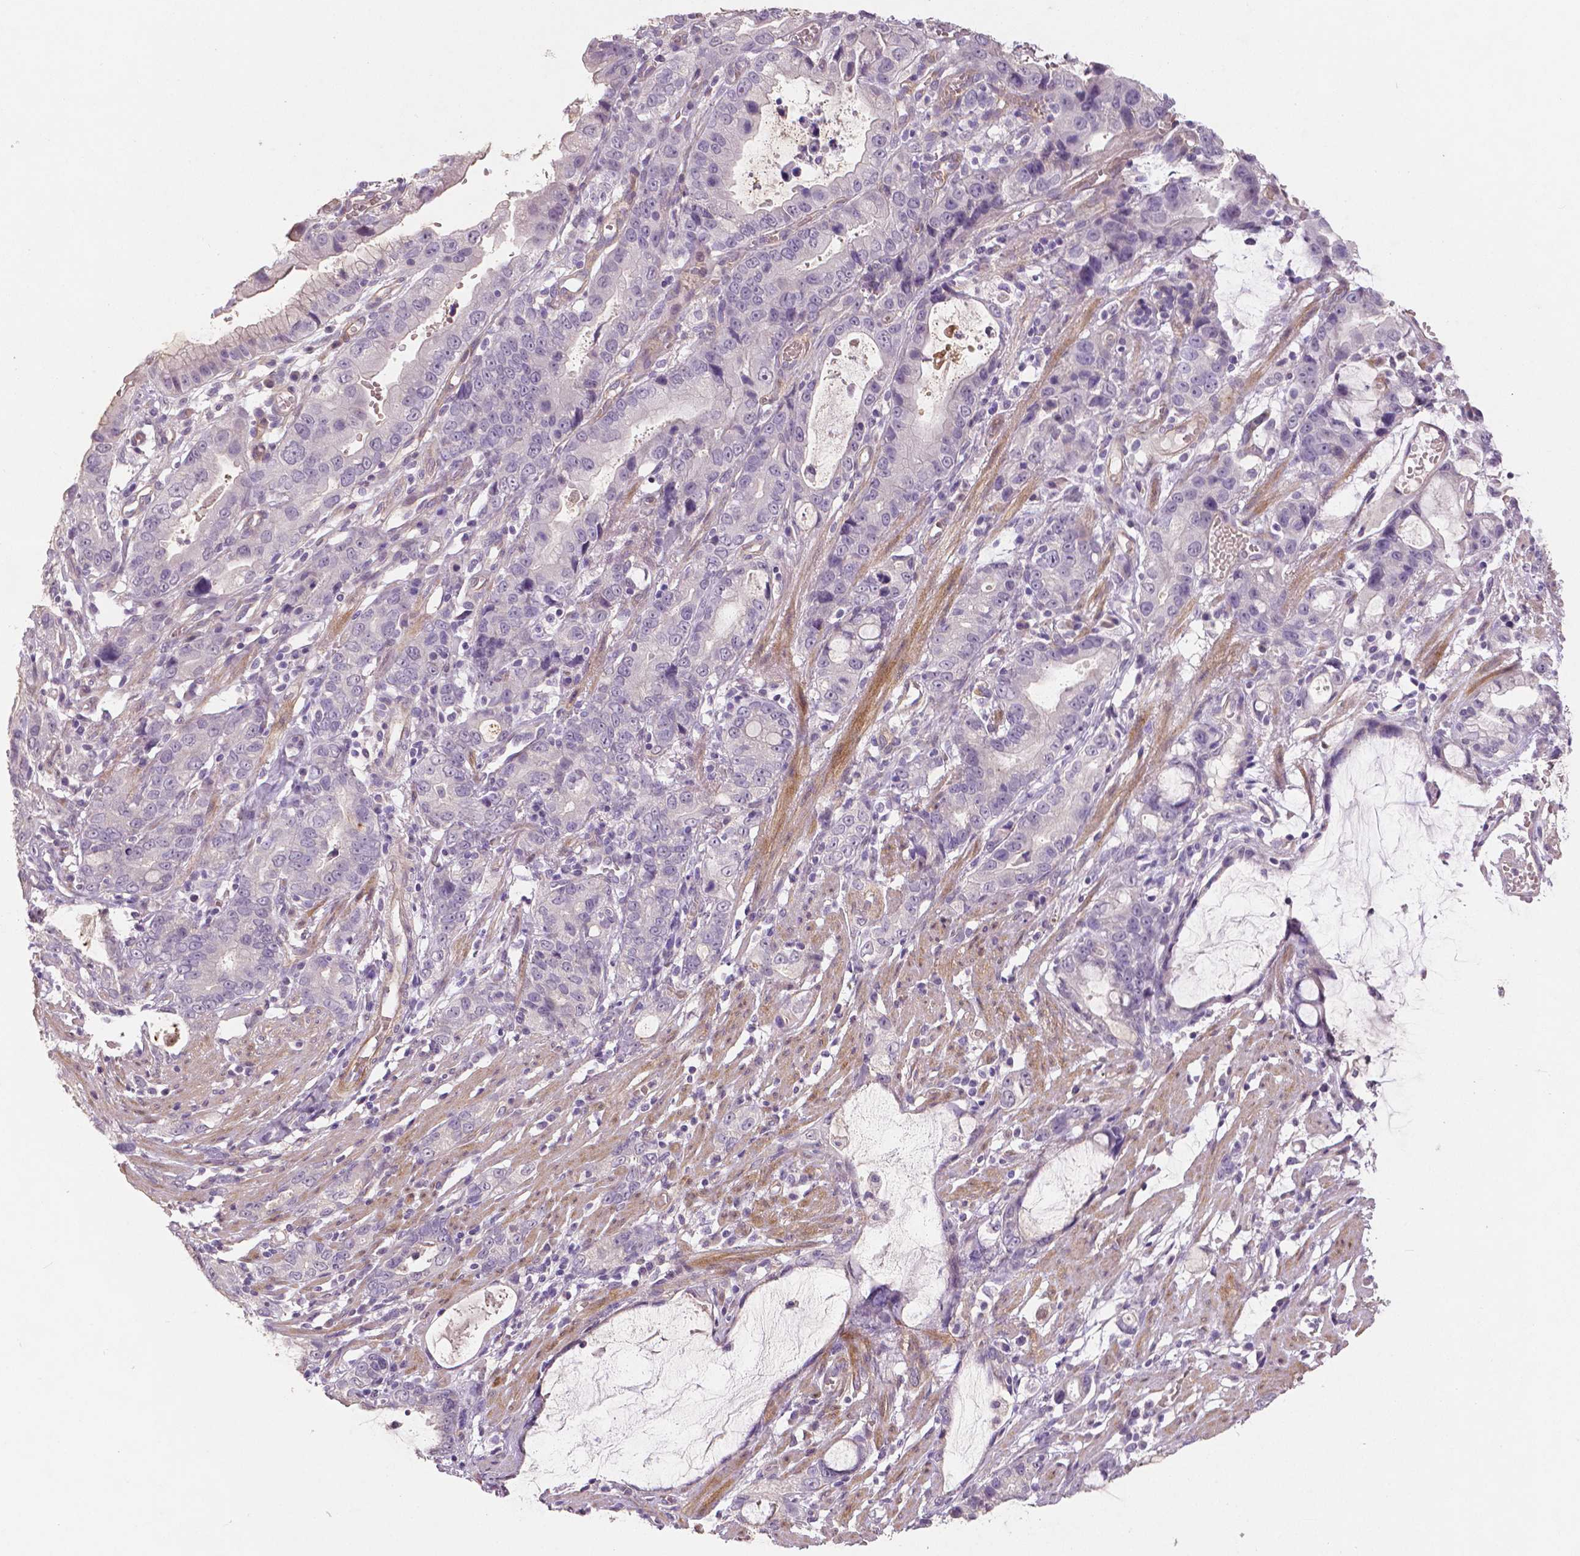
{"staining": {"intensity": "negative", "quantity": "none", "location": "none"}, "tissue": "stomach cancer", "cell_type": "Tumor cells", "image_type": "cancer", "snomed": [{"axis": "morphology", "description": "Adenocarcinoma, NOS"}, {"axis": "topography", "description": "Stomach"}], "caption": "IHC image of adenocarcinoma (stomach) stained for a protein (brown), which demonstrates no staining in tumor cells. The staining is performed using DAB brown chromogen with nuclei counter-stained in using hematoxylin.", "gene": "FLT1", "patient": {"sex": "male", "age": 55}}